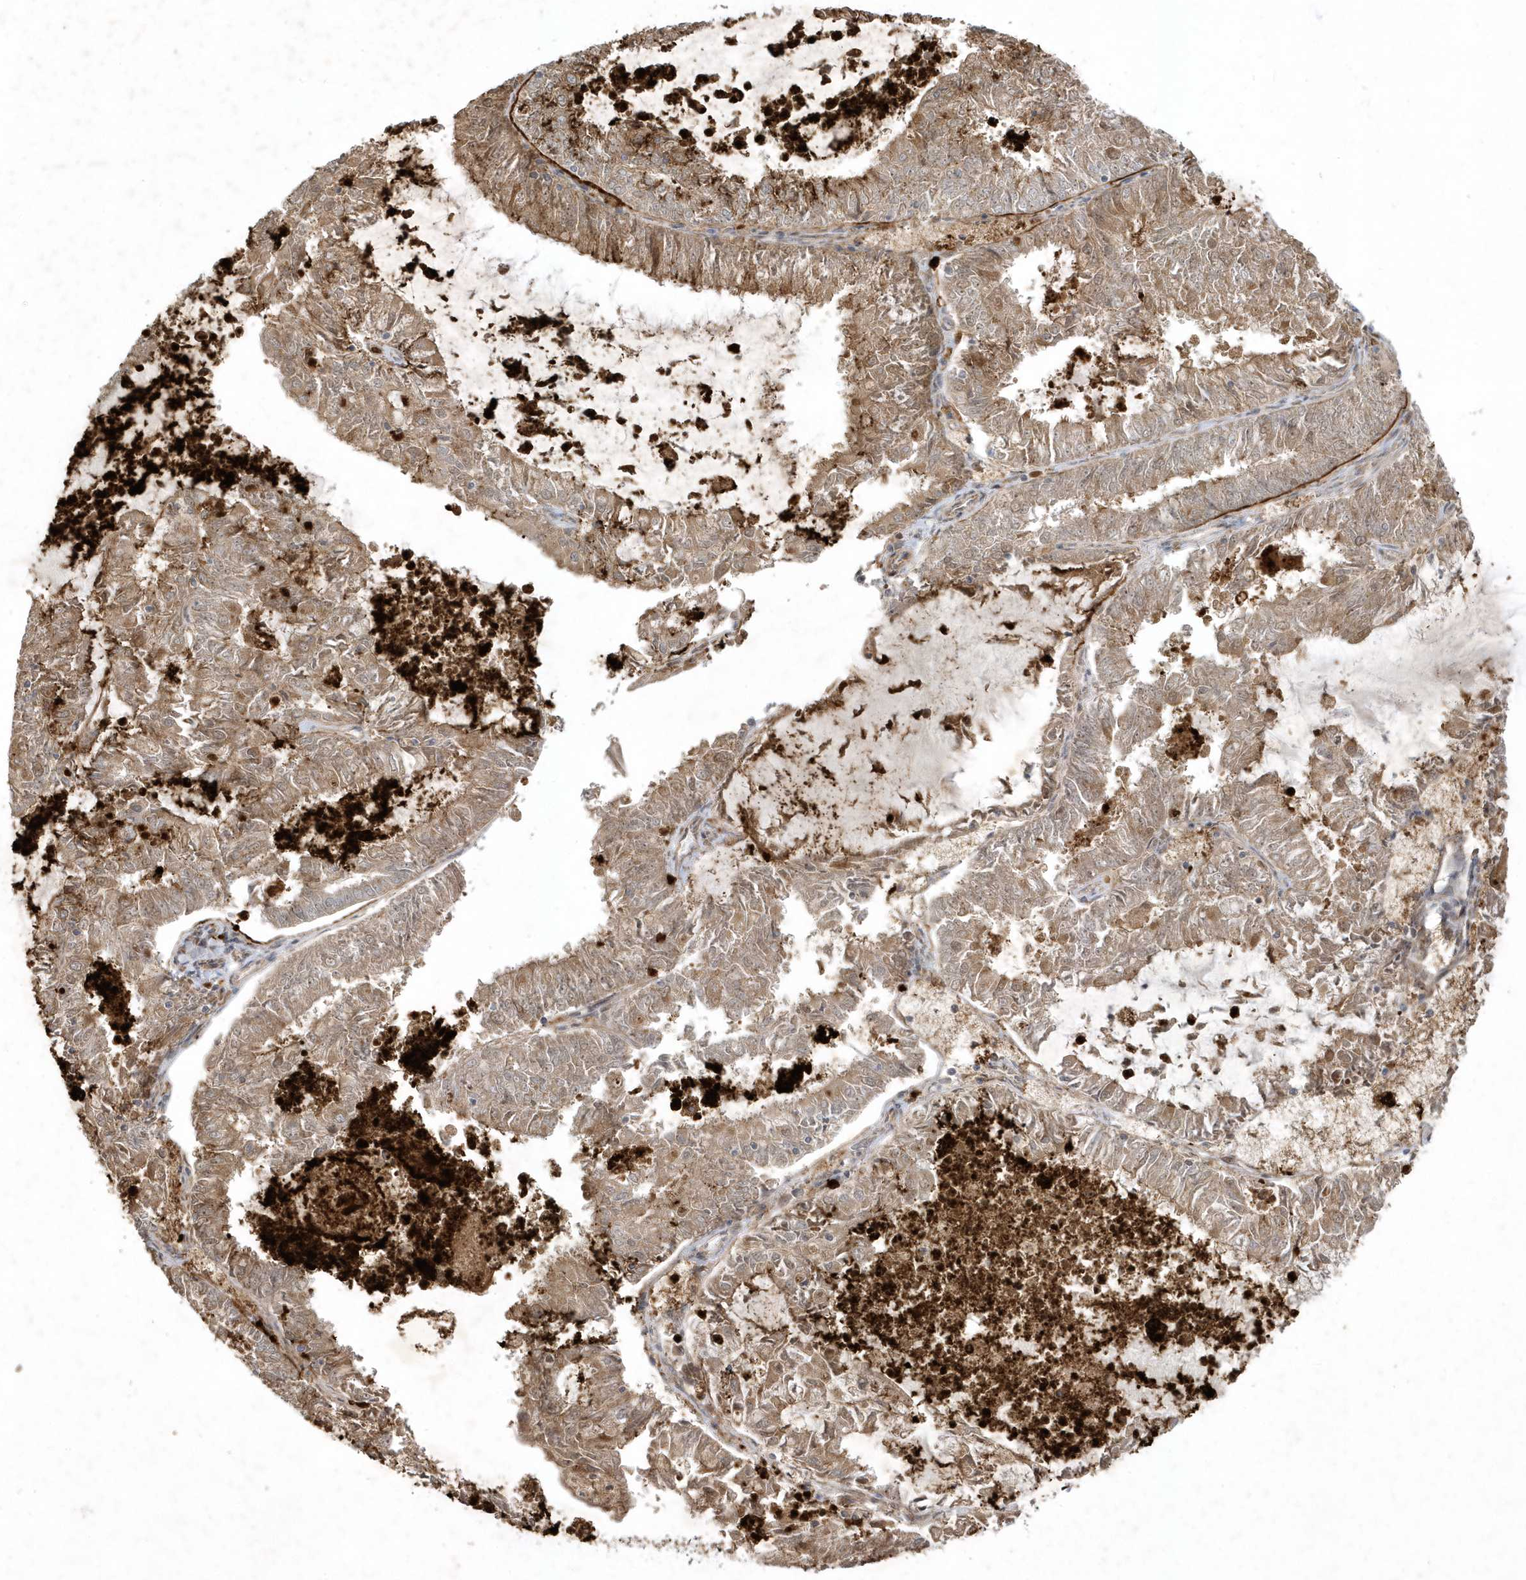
{"staining": {"intensity": "moderate", "quantity": ">75%", "location": "cytoplasmic/membranous"}, "tissue": "endometrial cancer", "cell_type": "Tumor cells", "image_type": "cancer", "snomed": [{"axis": "morphology", "description": "Adenocarcinoma, NOS"}, {"axis": "topography", "description": "Endometrium"}], "caption": "Immunohistochemical staining of adenocarcinoma (endometrial) displays medium levels of moderate cytoplasmic/membranous protein staining in about >75% of tumor cells. The staining was performed using DAB (3,3'-diaminobenzidine), with brown indicating positive protein expression. Nuclei are stained blue with hematoxylin.", "gene": "IFT57", "patient": {"sex": "female", "age": 57}}